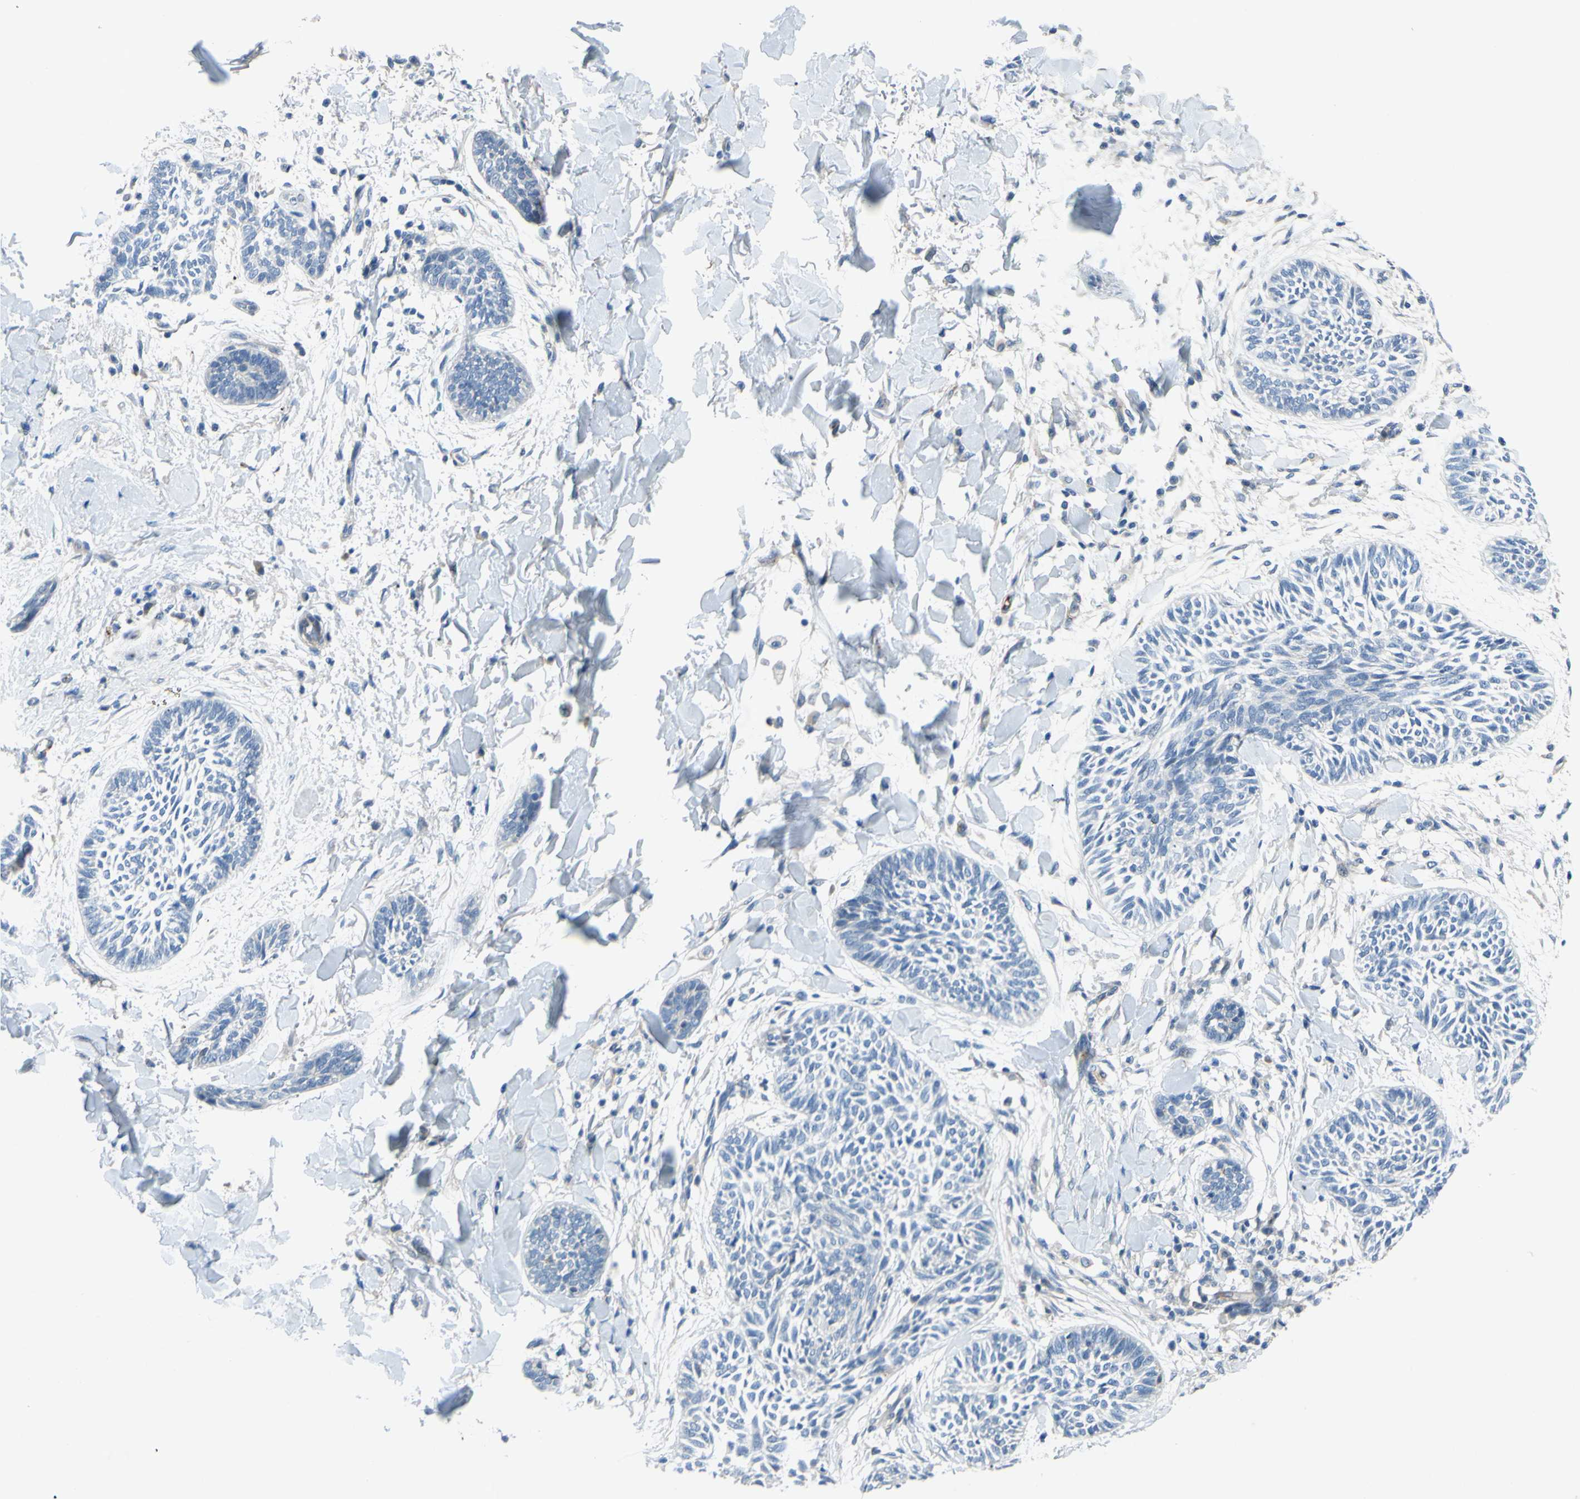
{"staining": {"intensity": "negative", "quantity": "none", "location": "none"}, "tissue": "skin cancer", "cell_type": "Tumor cells", "image_type": "cancer", "snomed": [{"axis": "morphology", "description": "Papilloma, NOS"}, {"axis": "morphology", "description": "Basal cell carcinoma"}, {"axis": "topography", "description": "Skin"}], "caption": "A high-resolution micrograph shows IHC staining of papilloma (skin), which shows no significant positivity in tumor cells. (Stains: DAB IHC with hematoxylin counter stain, Microscopy: brightfield microscopy at high magnification).", "gene": "ARHGAP1", "patient": {"sex": "male", "age": 87}}